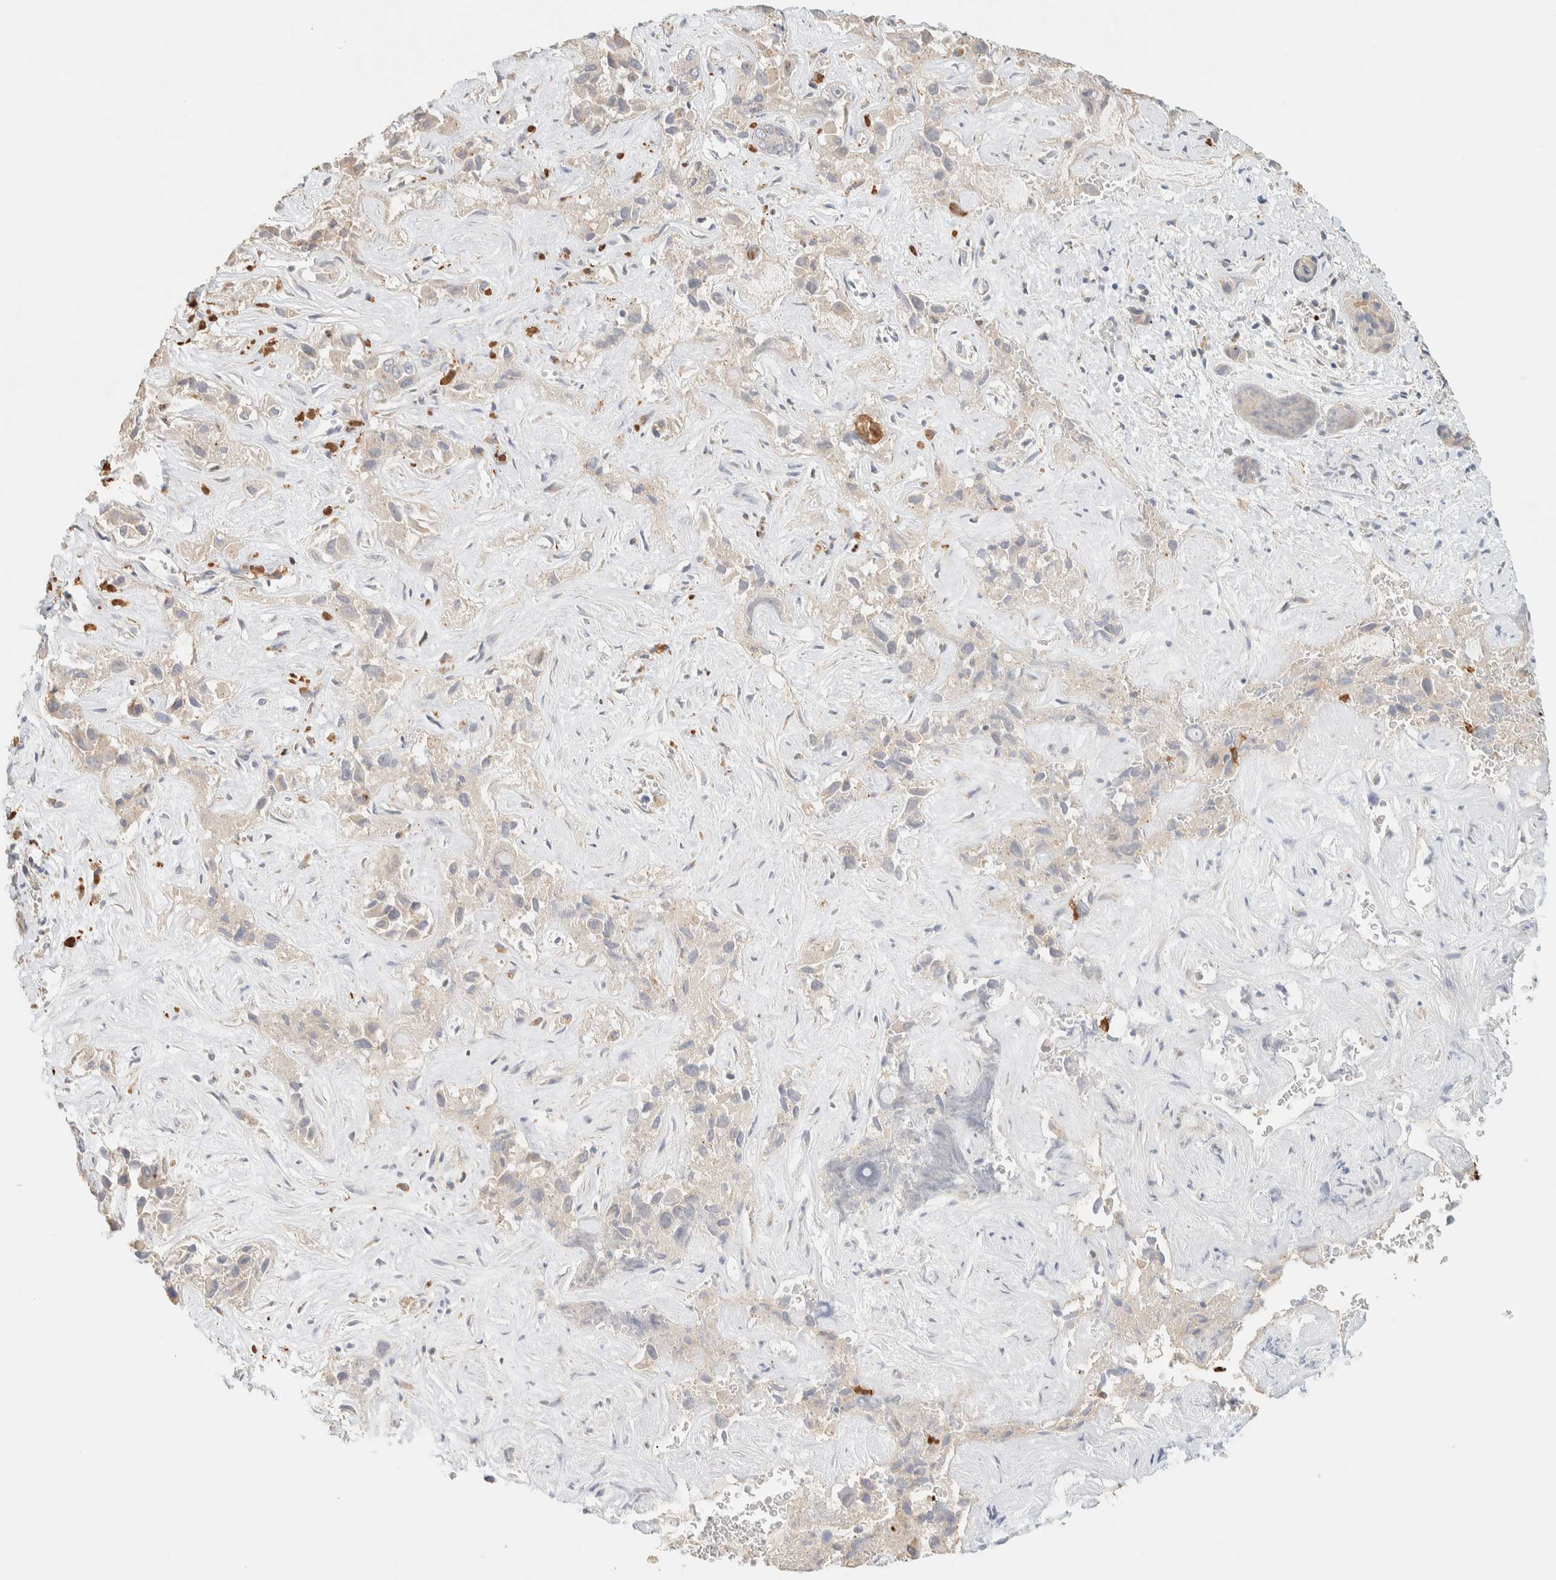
{"staining": {"intensity": "negative", "quantity": "none", "location": "none"}, "tissue": "liver cancer", "cell_type": "Tumor cells", "image_type": "cancer", "snomed": [{"axis": "morphology", "description": "Cholangiocarcinoma"}, {"axis": "topography", "description": "Liver"}], "caption": "Immunohistochemistry image of neoplastic tissue: liver cancer (cholangiocarcinoma) stained with DAB reveals no significant protein positivity in tumor cells.", "gene": "TTC3", "patient": {"sex": "female", "age": 52}}